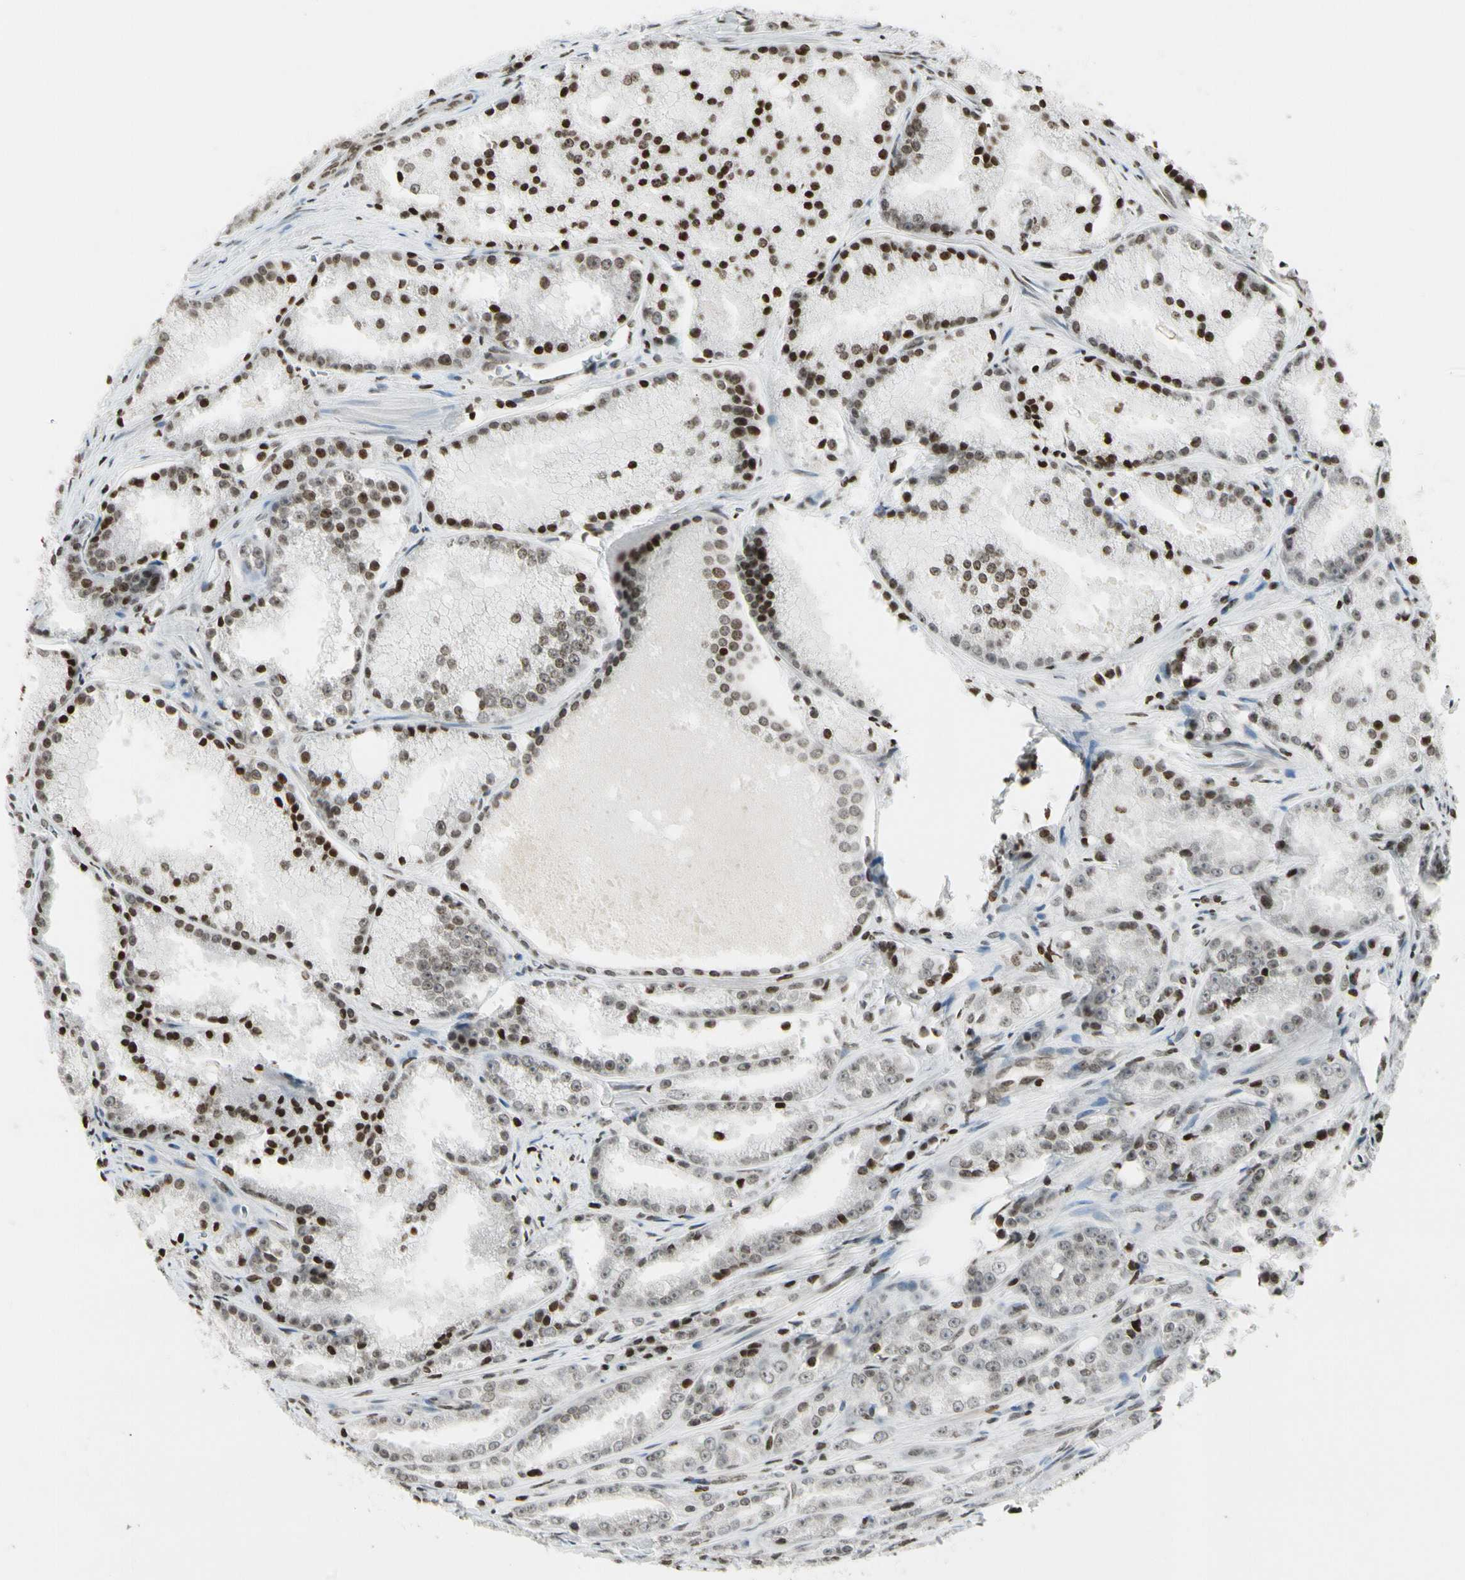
{"staining": {"intensity": "strong", "quantity": "25%-75%", "location": "nuclear"}, "tissue": "prostate cancer", "cell_type": "Tumor cells", "image_type": "cancer", "snomed": [{"axis": "morphology", "description": "Adenocarcinoma, Low grade"}, {"axis": "topography", "description": "Prostate"}], "caption": "This photomicrograph reveals prostate adenocarcinoma (low-grade) stained with immunohistochemistry to label a protein in brown. The nuclear of tumor cells show strong positivity for the protein. Nuclei are counter-stained blue.", "gene": "RORA", "patient": {"sex": "male", "age": 64}}